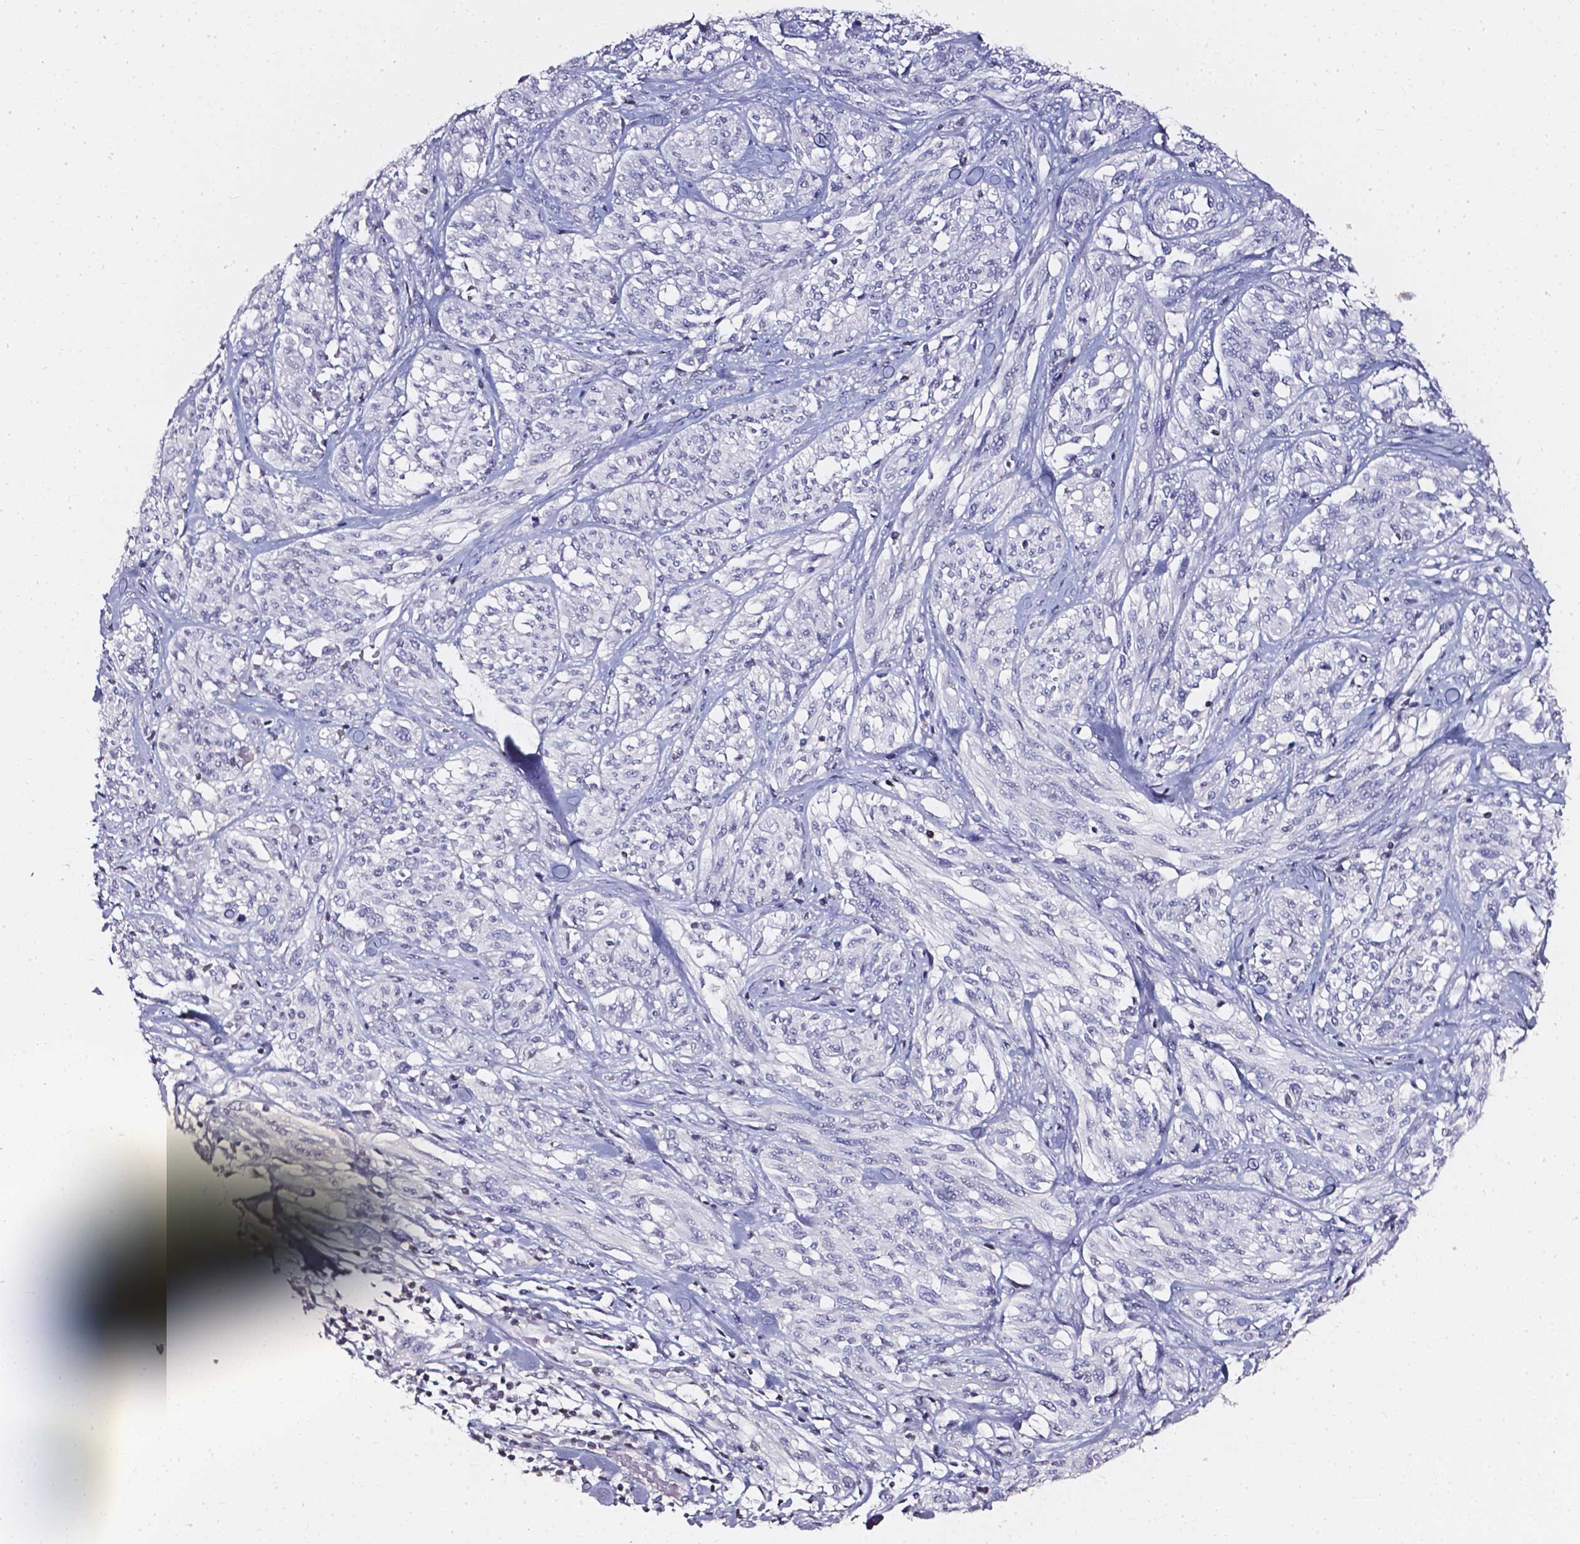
{"staining": {"intensity": "negative", "quantity": "none", "location": "none"}, "tissue": "melanoma", "cell_type": "Tumor cells", "image_type": "cancer", "snomed": [{"axis": "morphology", "description": "Malignant melanoma, NOS"}, {"axis": "topography", "description": "Skin"}], "caption": "Immunohistochemical staining of human melanoma displays no significant staining in tumor cells.", "gene": "AKR1B10", "patient": {"sex": "female", "age": 91}}